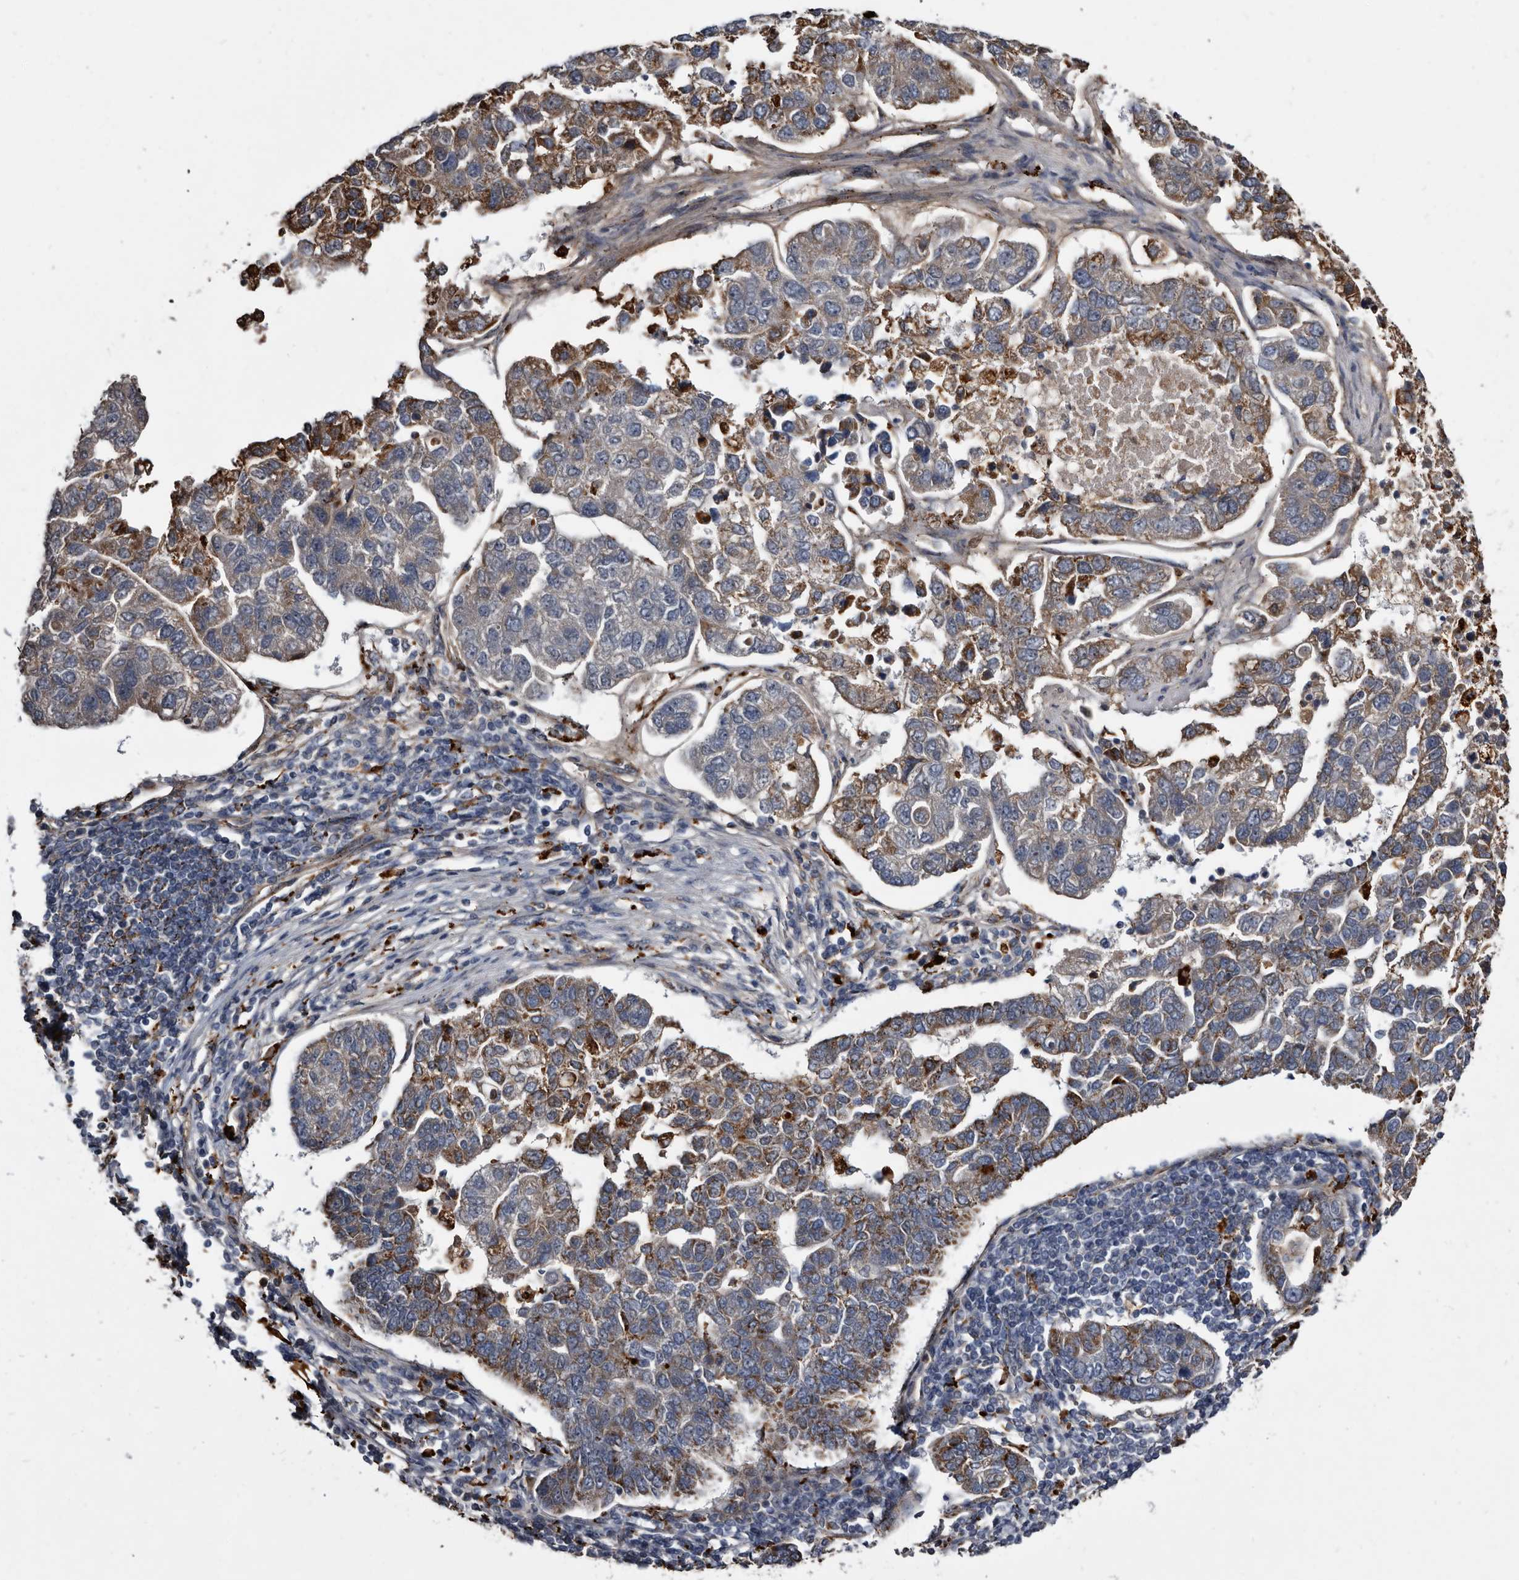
{"staining": {"intensity": "moderate", "quantity": "25%-75%", "location": "cytoplasmic/membranous"}, "tissue": "pancreatic cancer", "cell_type": "Tumor cells", "image_type": "cancer", "snomed": [{"axis": "morphology", "description": "Adenocarcinoma, NOS"}, {"axis": "topography", "description": "Pancreas"}], "caption": "A brown stain labels moderate cytoplasmic/membranous staining of a protein in human adenocarcinoma (pancreatic) tumor cells.", "gene": "CTSA", "patient": {"sex": "female", "age": 61}}